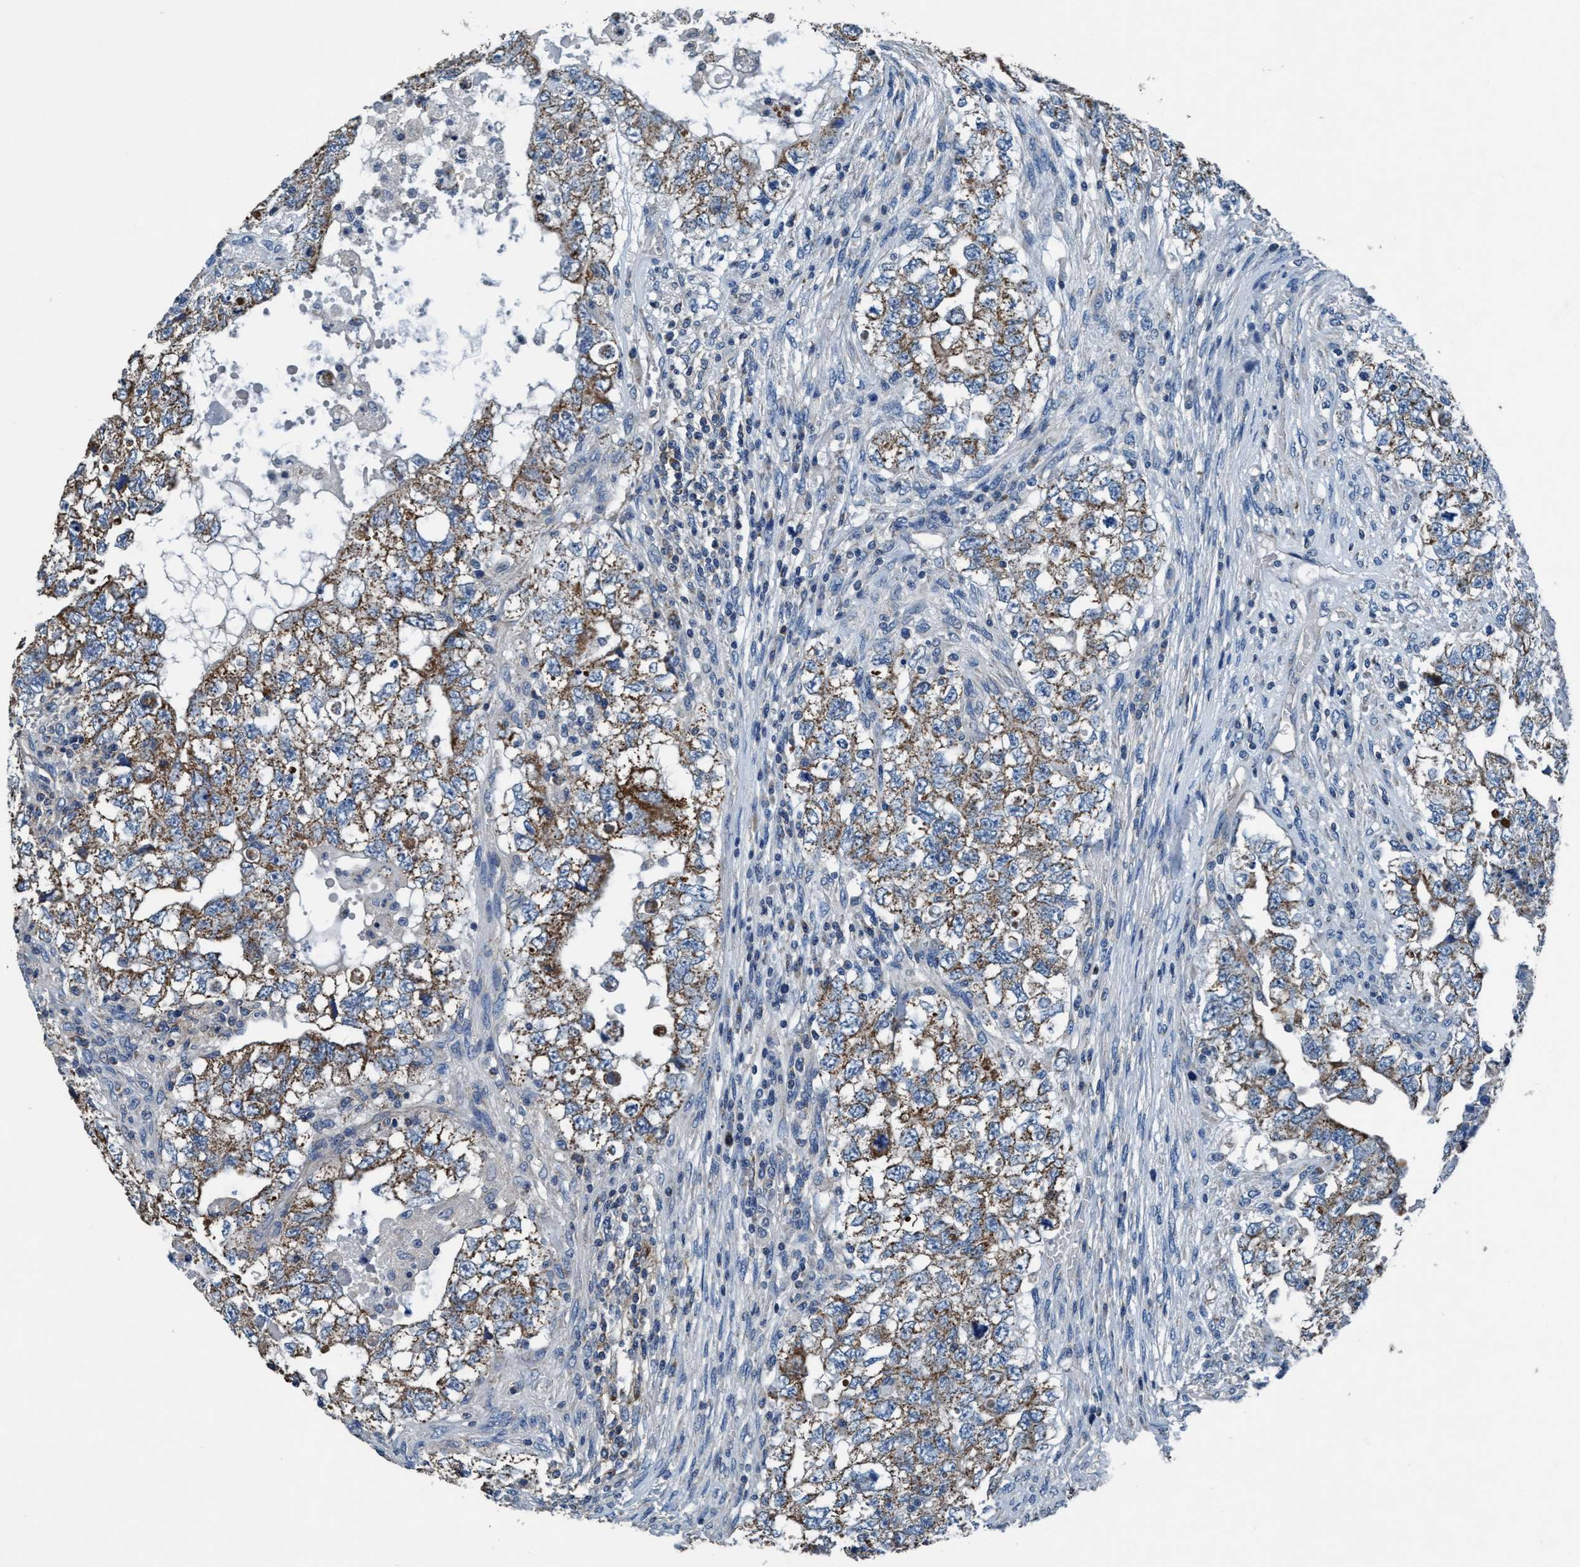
{"staining": {"intensity": "moderate", "quantity": ">75%", "location": "cytoplasmic/membranous"}, "tissue": "testis cancer", "cell_type": "Tumor cells", "image_type": "cancer", "snomed": [{"axis": "morphology", "description": "Carcinoma, Embryonal, NOS"}, {"axis": "topography", "description": "Testis"}], "caption": "The image demonstrates a brown stain indicating the presence of a protein in the cytoplasmic/membranous of tumor cells in testis cancer.", "gene": "ANKFN1", "patient": {"sex": "male", "age": 36}}